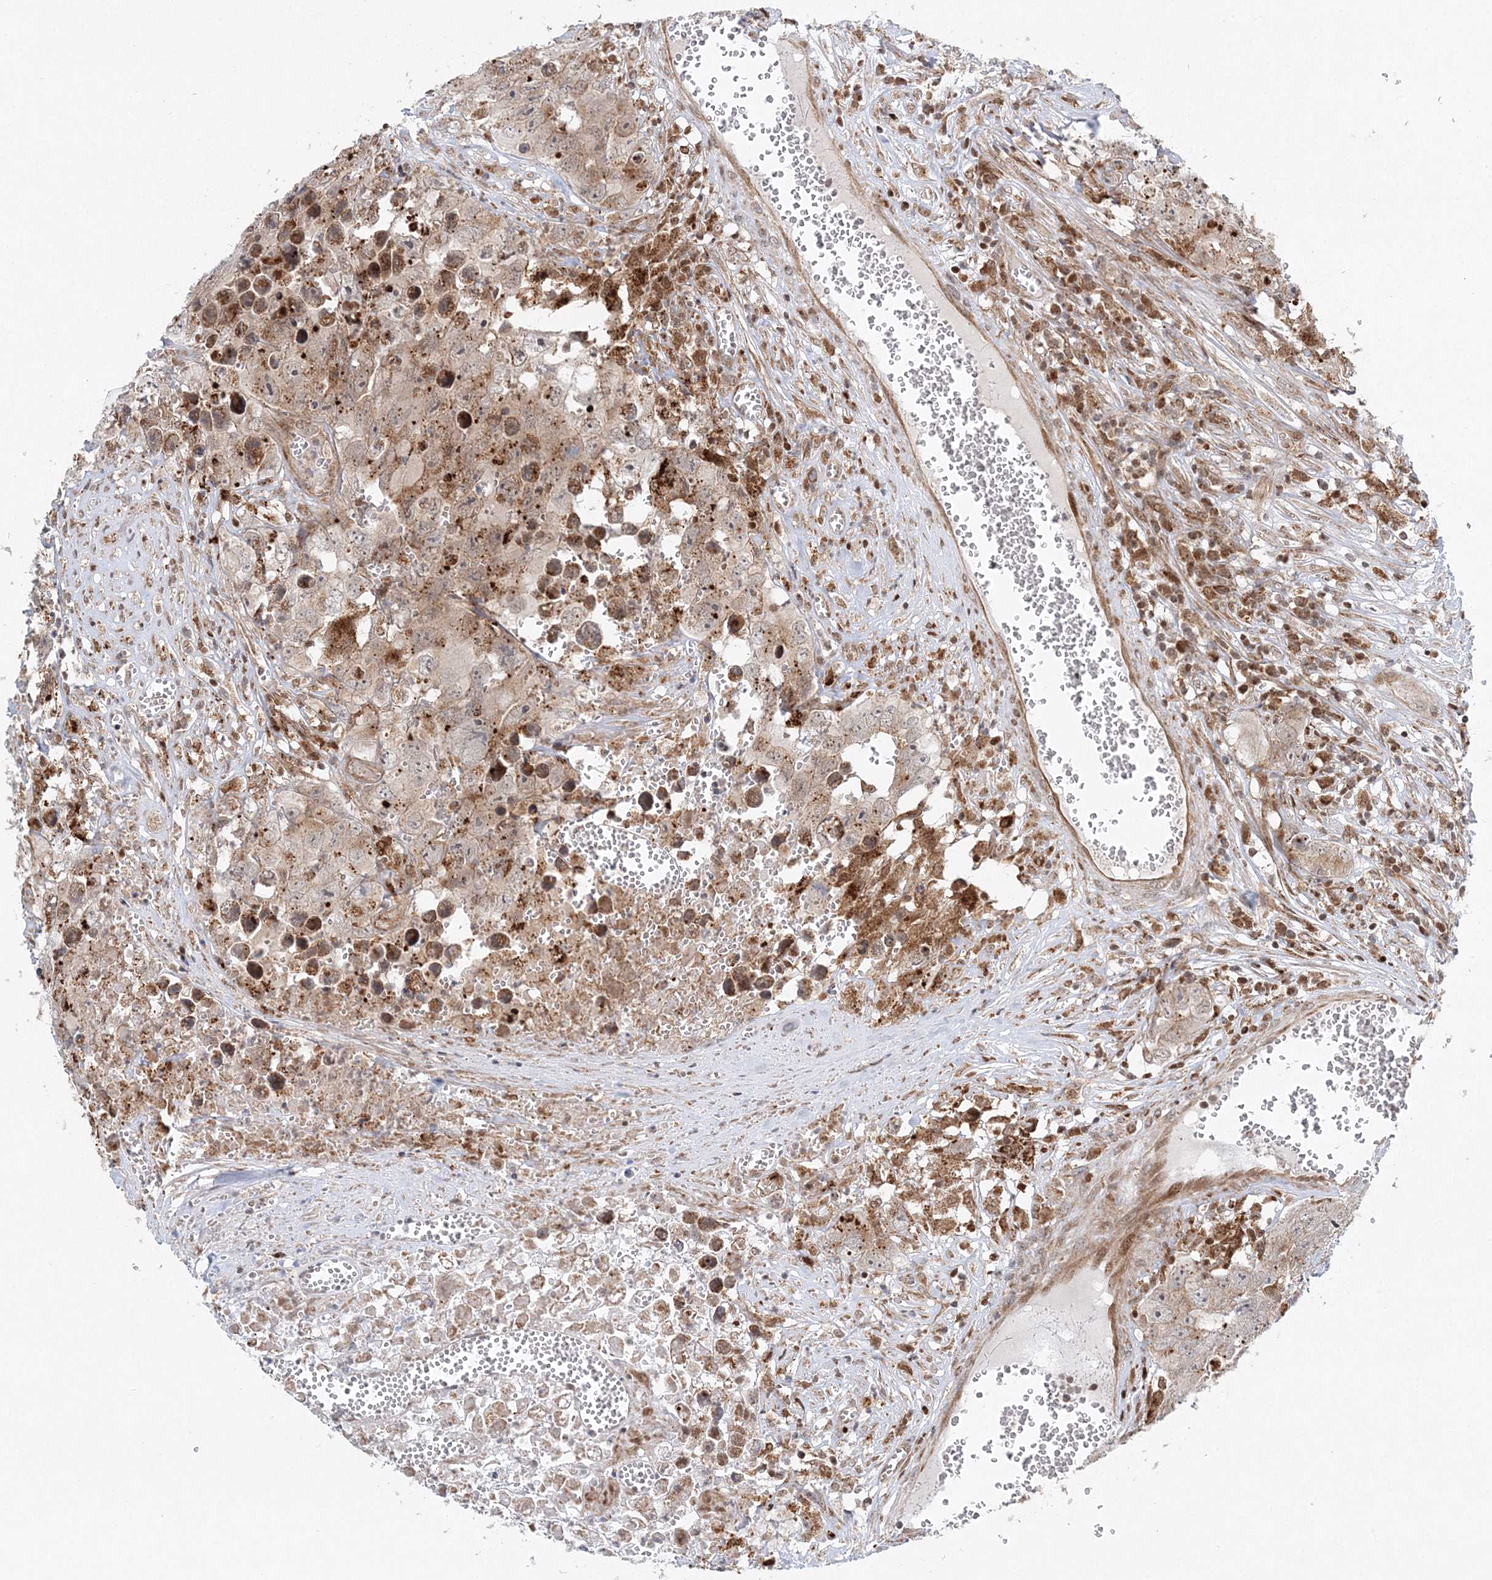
{"staining": {"intensity": "weak", "quantity": ">75%", "location": "cytoplasmic/membranous"}, "tissue": "testis cancer", "cell_type": "Tumor cells", "image_type": "cancer", "snomed": [{"axis": "morphology", "description": "Seminoma, NOS"}, {"axis": "morphology", "description": "Carcinoma, Embryonal, NOS"}, {"axis": "topography", "description": "Testis"}], "caption": "Weak cytoplasmic/membranous protein positivity is identified in approximately >75% of tumor cells in testis cancer (seminoma).", "gene": "RAB11FIP2", "patient": {"sex": "male", "age": 43}}